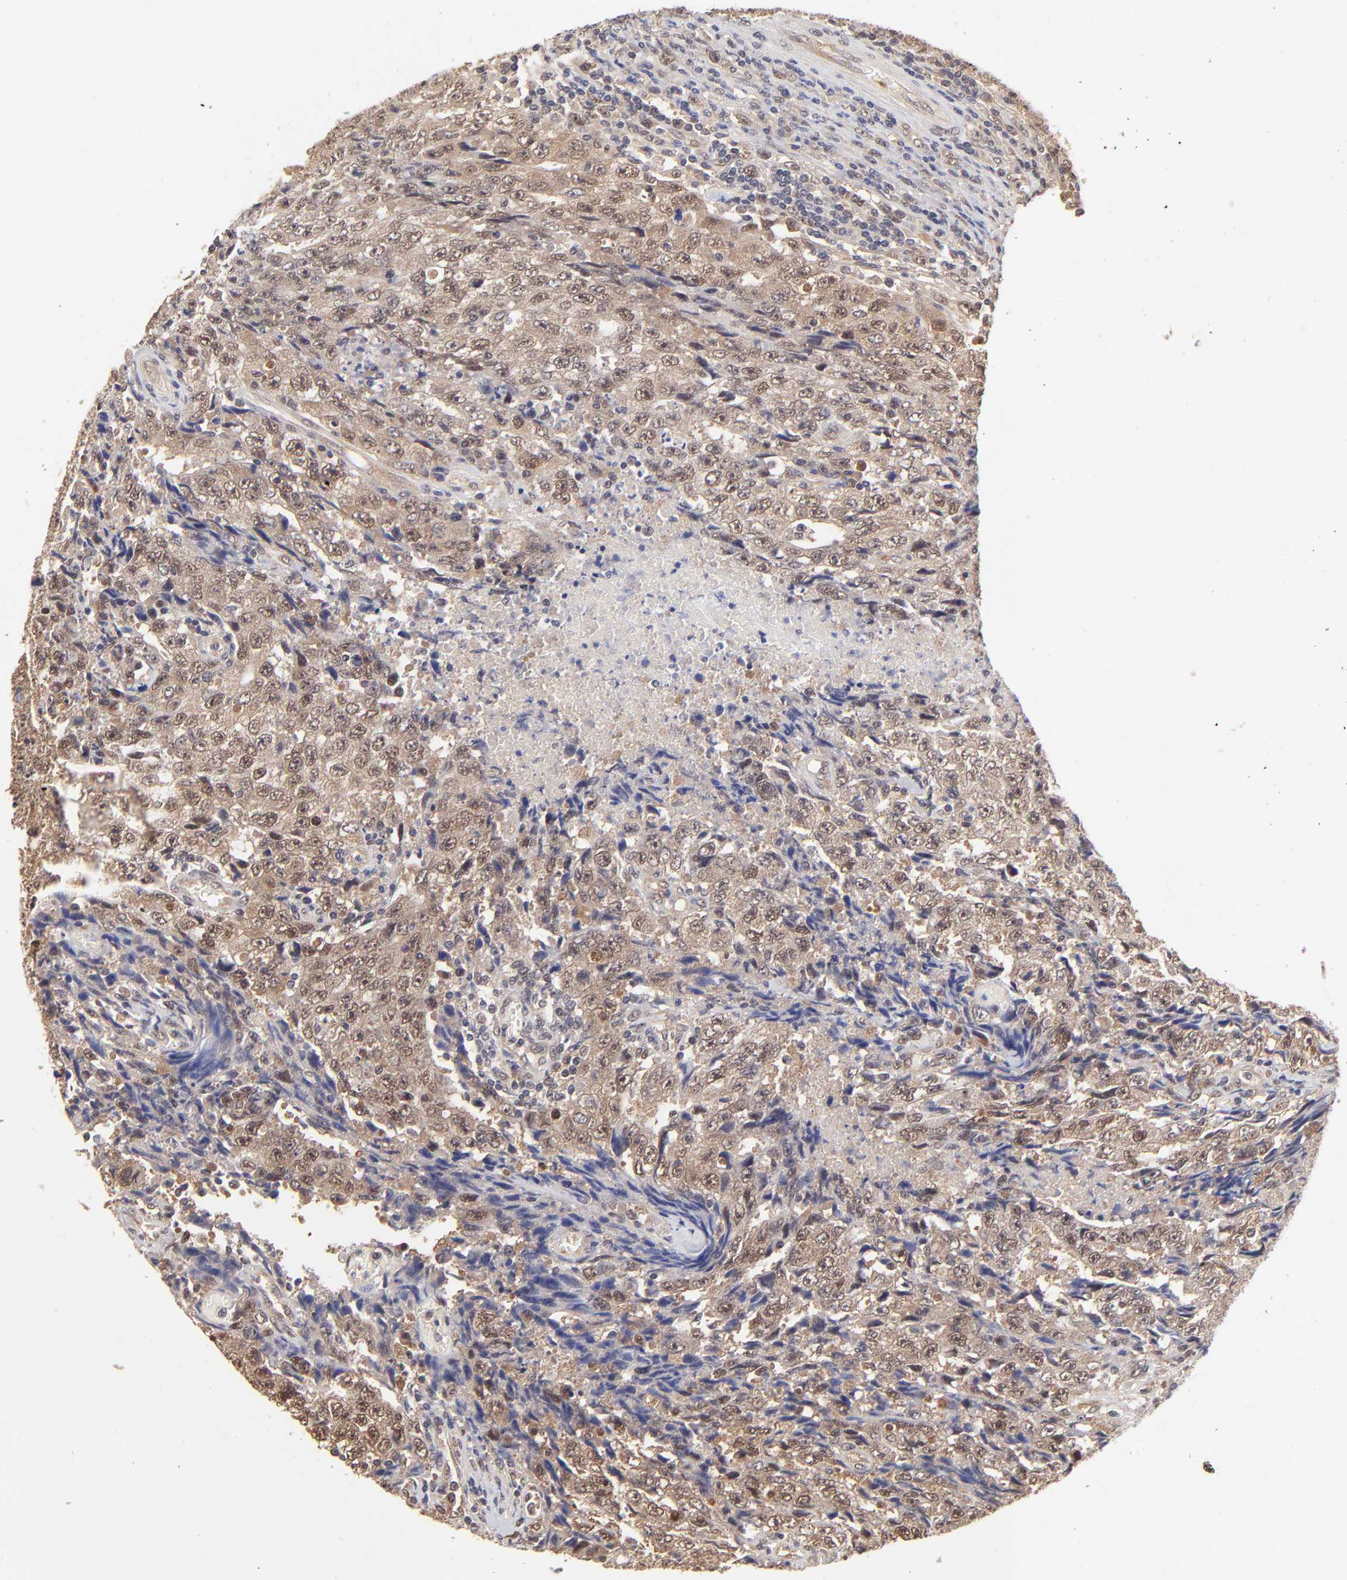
{"staining": {"intensity": "weak", "quantity": ">75%", "location": "cytoplasmic/membranous,nuclear"}, "tissue": "testis cancer", "cell_type": "Tumor cells", "image_type": "cancer", "snomed": [{"axis": "morphology", "description": "Necrosis, NOS"}, {"axis": "morphology", "description": "Carcinoma, Embryonal, NOS"}, {"axis": "topography", "description": "Testis"}], "caption": "Testis cancer (embryonal carcinoma) was stained to show a protein in brown. There is low levels of weak cytoplasmic/membranous and nuclear expression in approximately >75% of tumor cells. The protein is shown in brown color, while the nuclei are stained blue.", "gene": "PSMC4", "patient": {"sex": "male", "age": 19}}